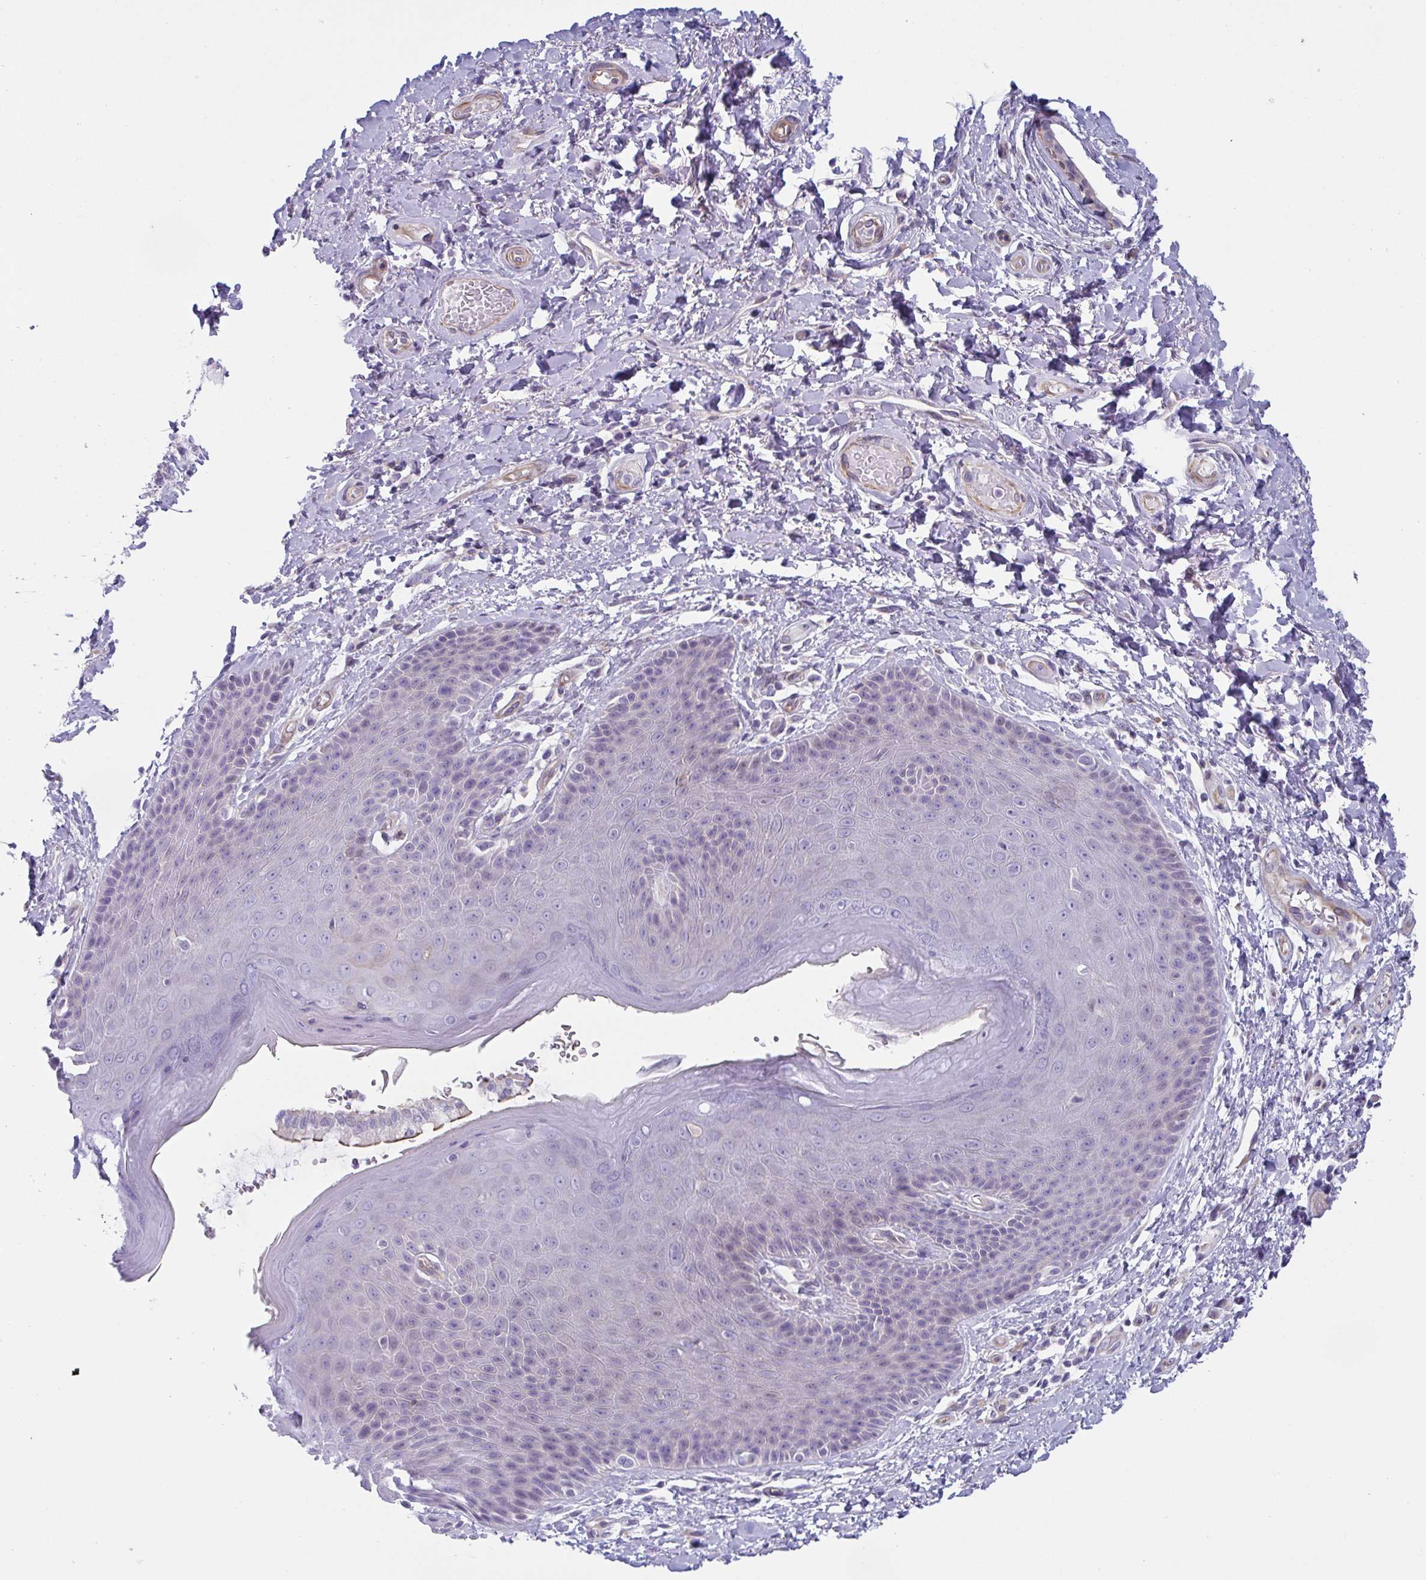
{"staining": {"intensity": "negative", "quantity": "none", "location": "none"}, "tissue": "skin", "cell_type": "Epidermal cells", "image_type": "normal", "snomed": [{"axis": "morphology", "description": "Normal tissue, NOS"}, {"axis": "topography", "description": "Anal"}, {"axis": "topography", "description": "Peripheral nerve tissue"}], "caption": "DAB immunohistochemical staining of unremarkable human skin reveals no significant expression in epidermal cells.", "gene": "OR5P3", "patient": {"sex": "male", "age": 51}}